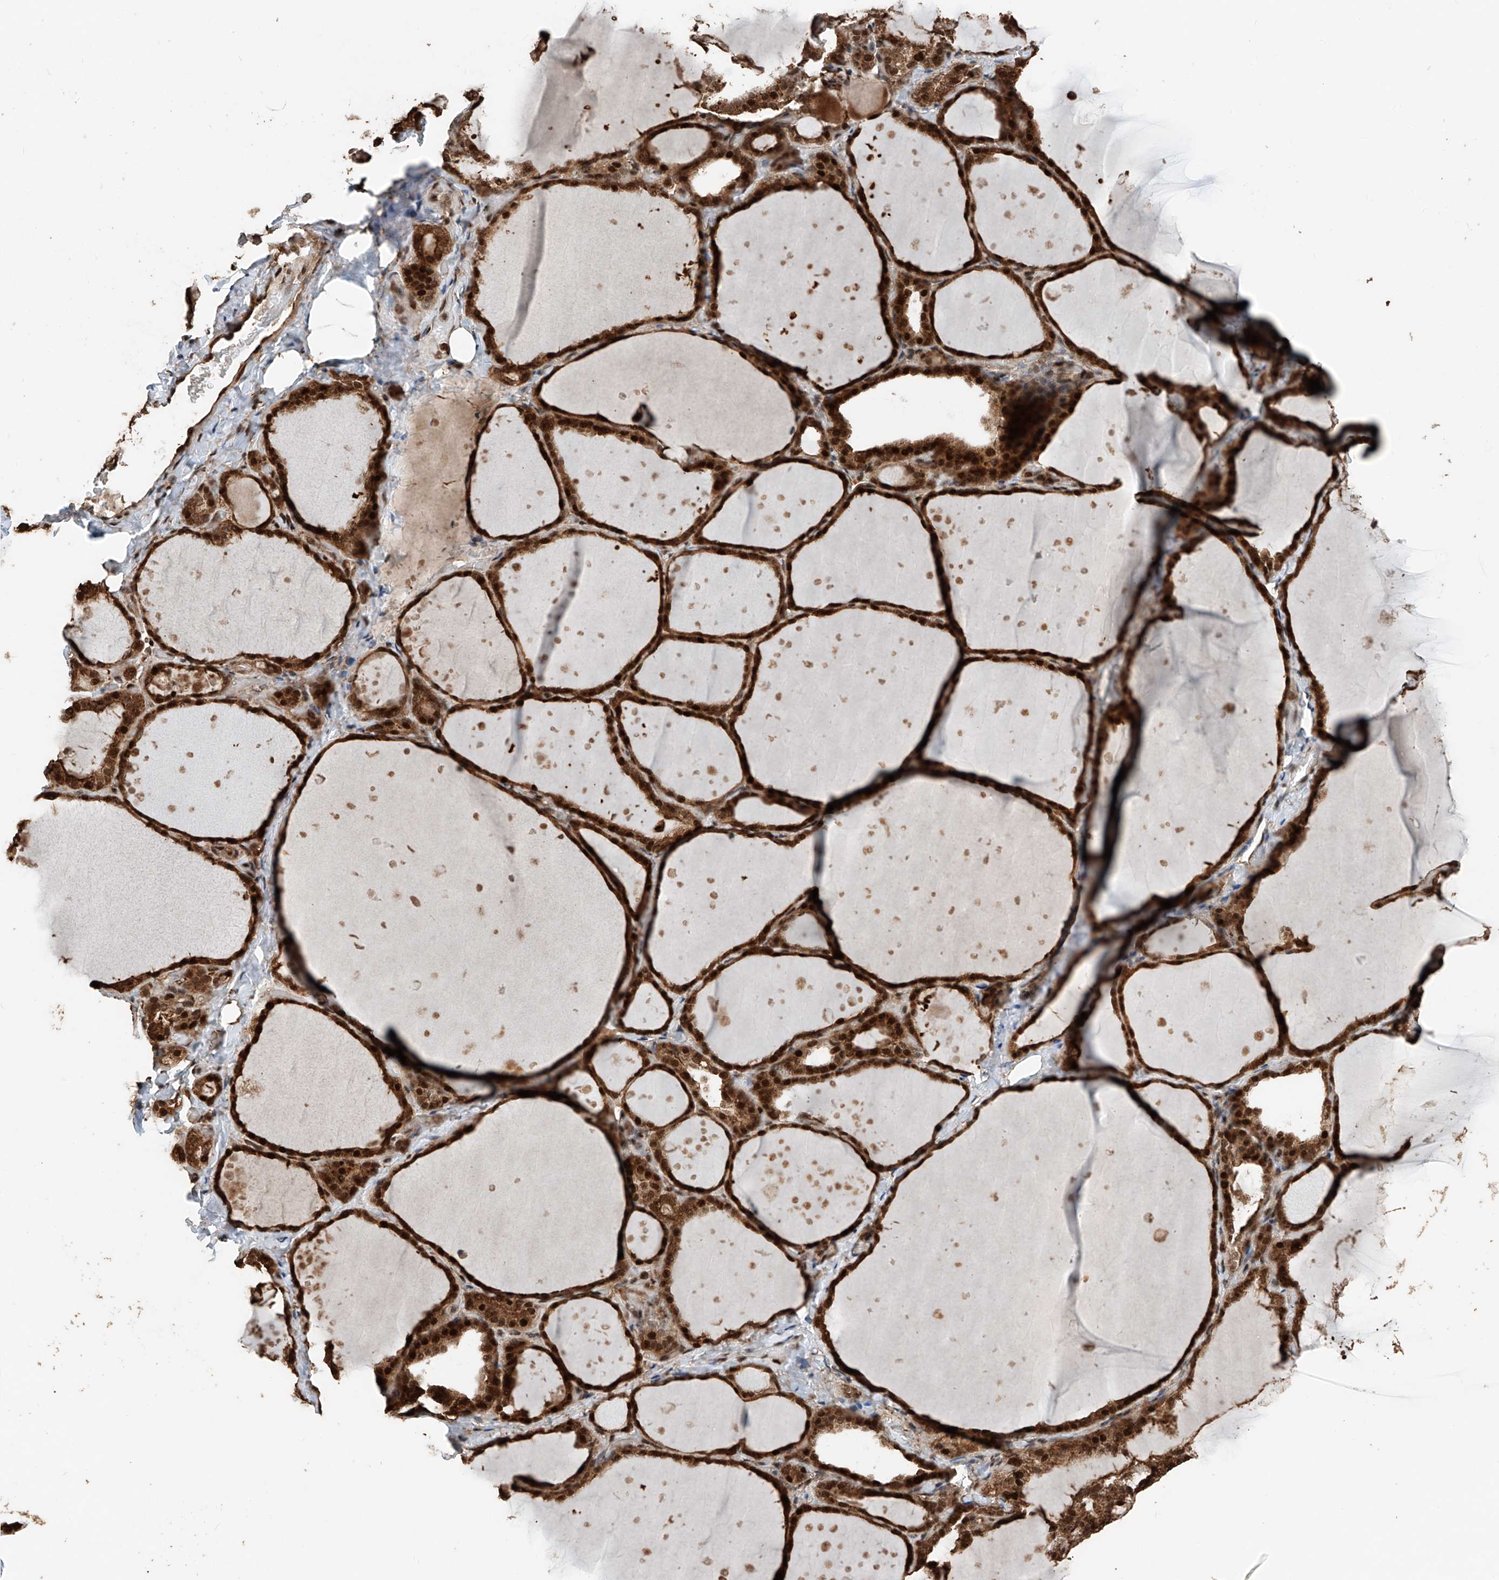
{"staining": {"intensity": "strong", "quantity": ">75%", "location": "cytoplasmic/membranous,nuclear"}, "tissue": "thyroid gland", "cell_type": "Glandular cells", "image_type": "normal", "snomed": [{"axis": "morphology", "description": "Normal tissue, NOS"}, {"axis": "topography", "description": "Thyroid gland"}], "caption": "Immunohistochemical staining of benign thyroid gland demonstrates >75% levels of strong cytoplasmic/membranous,nuclear protein expression in approximately >75% of glandular cells.", "gene": "RMND1", "patient": {"sex": "female", "age": 44}}